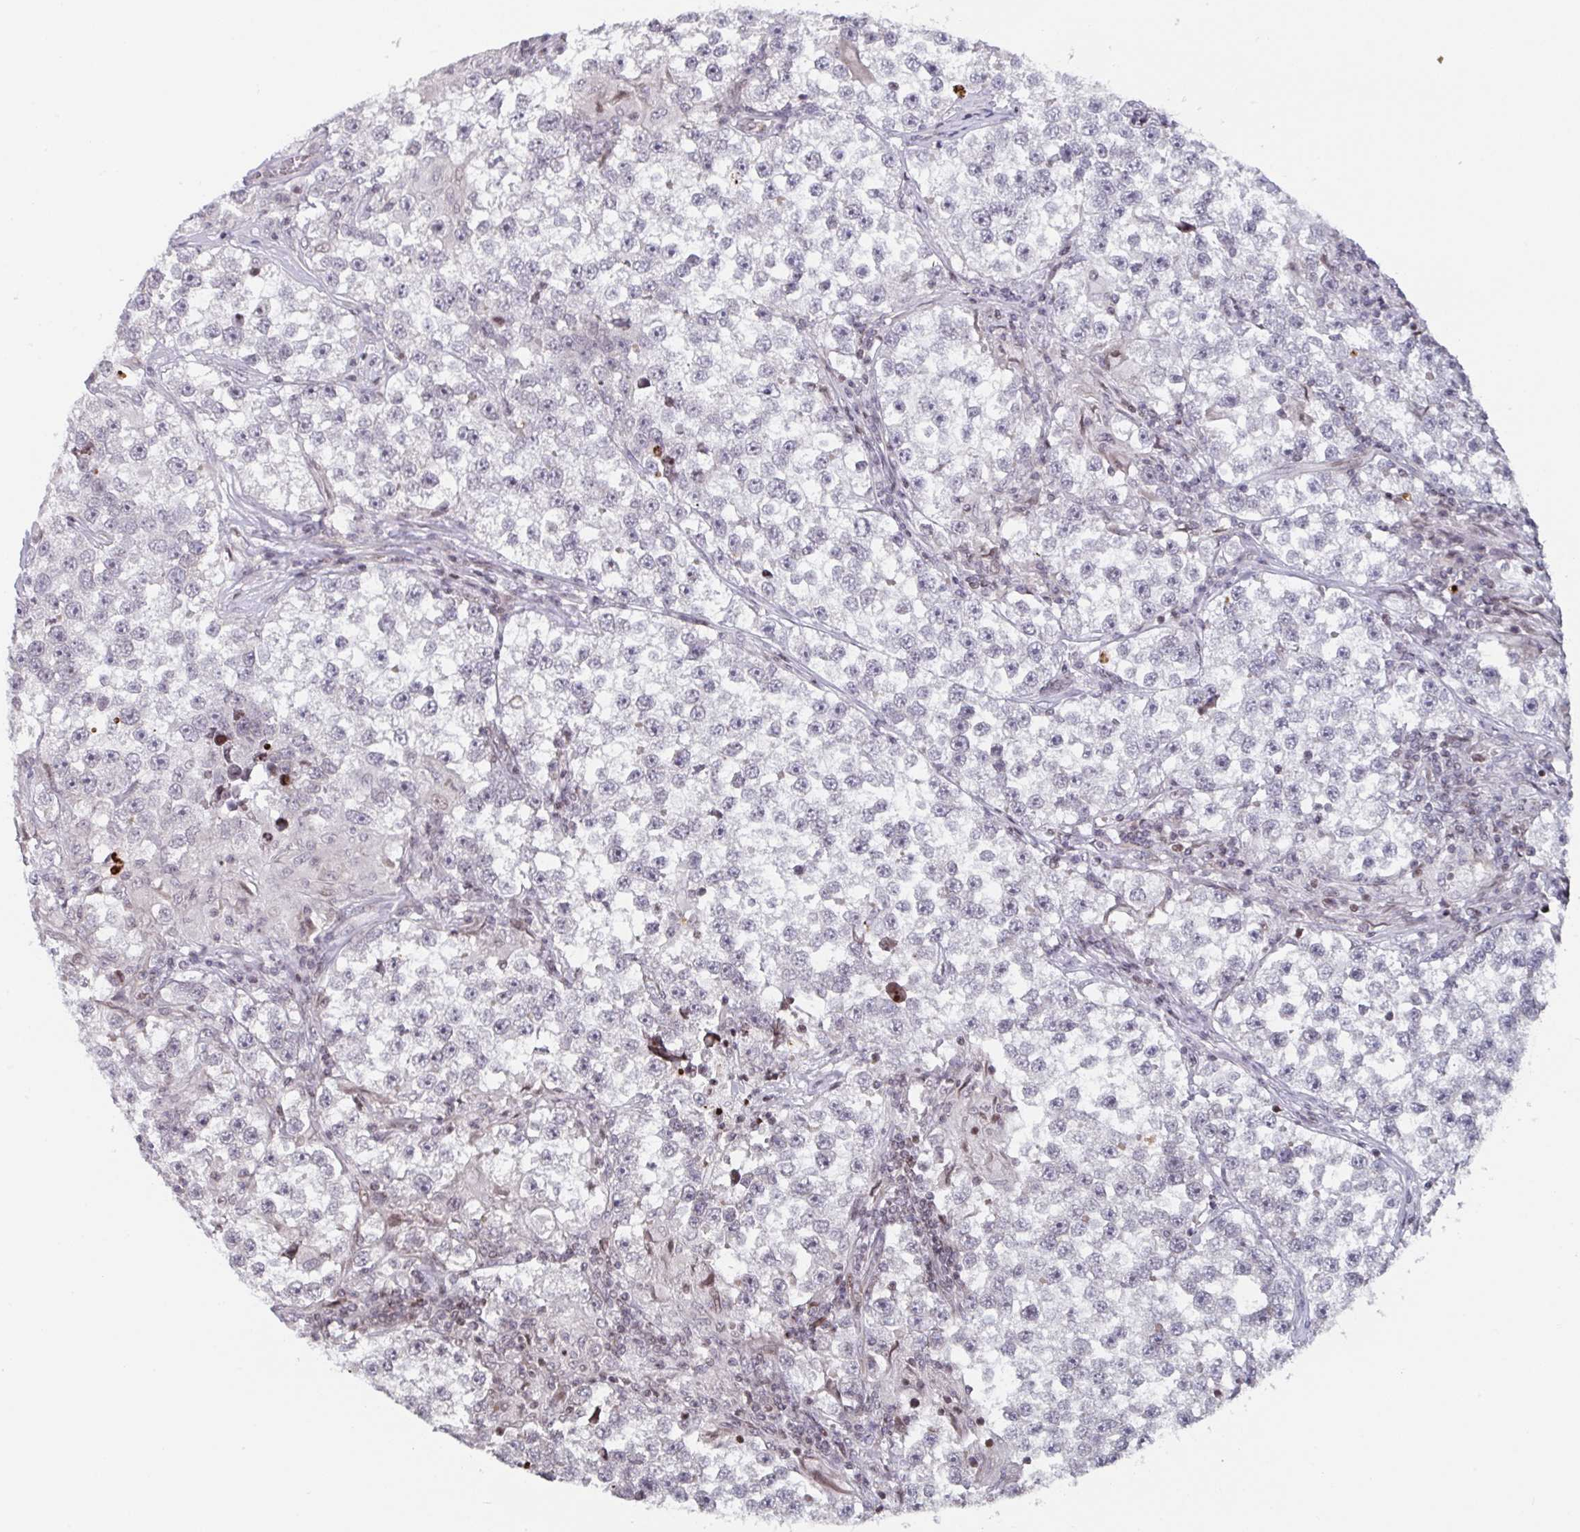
{"staining": {"intensity": "negative", "quantity": "none", "location": "none"}, "tissue": "testis cancer", "cell_type": "Tumor cells", "image_type": "cancer", "snomed": [{"axis": "morphology", "description": "Seminoma, NOS"}, {"axis": "topography", "description": "Testis"}], "caption": "This micrograph is of testis cancer (seminoma) stained with IHC to label a protein in brown with the nuclei are counter-stained blue. There is no staining in tumor cells.", "gene": "PCDHB8", "patient": {"sex": "male", "age": 46}}